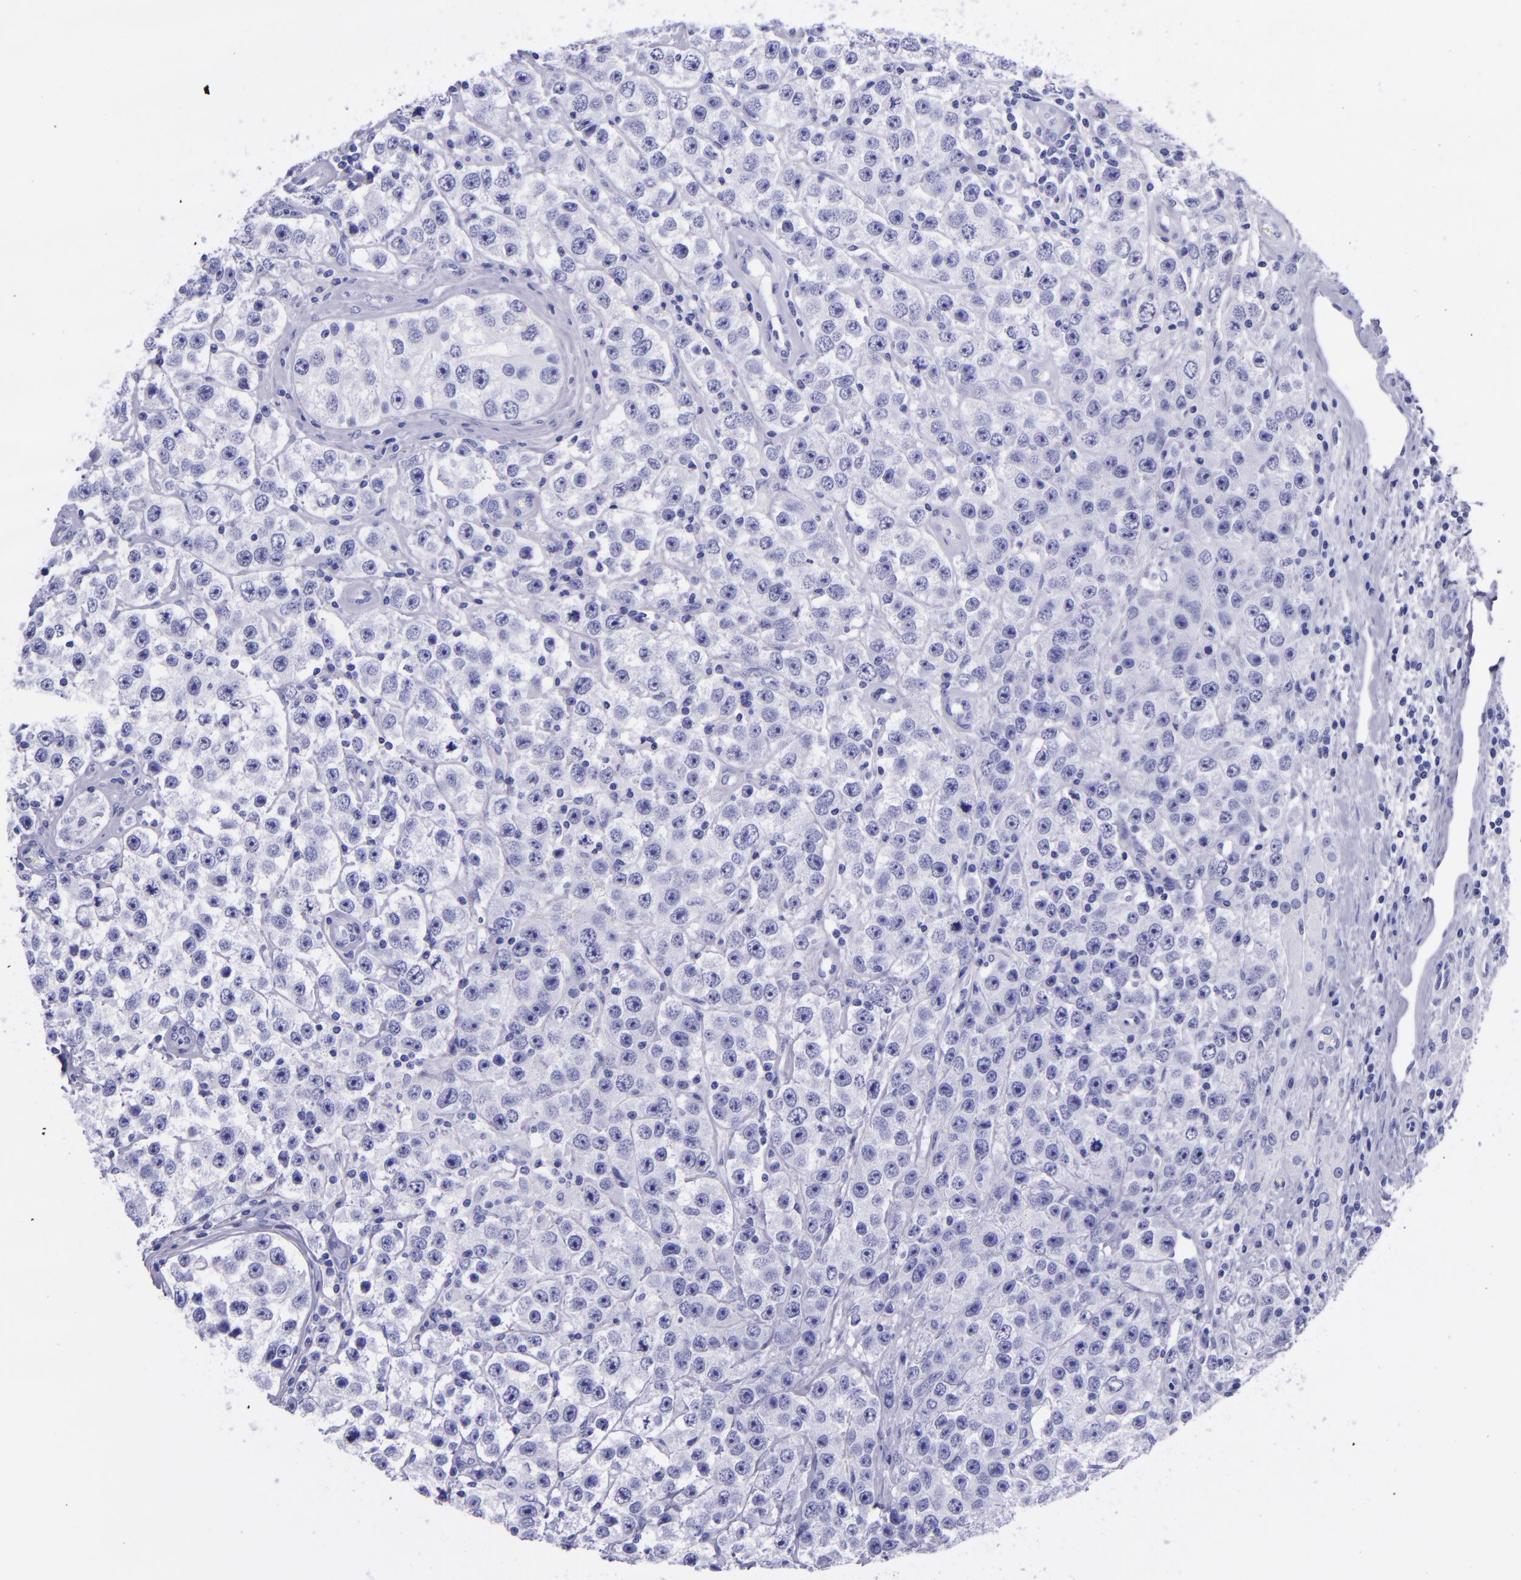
{"staining": {"intensity": "negative", "quantity": "none", "location": "none"}, "tissue": "testis cancer", "cell_type": "Tumor cells", "image_type": "cancer", "snomed": [{"axis": "morphology", "description": "Seminoma, NOS"}, {"axis": "topography", "description": "Testis"}], "caption": "Tumor cells are negative for brown protein staining in testis cancer.", "gene": "MBP", "patient": {"sex": "male", "age": 52}}